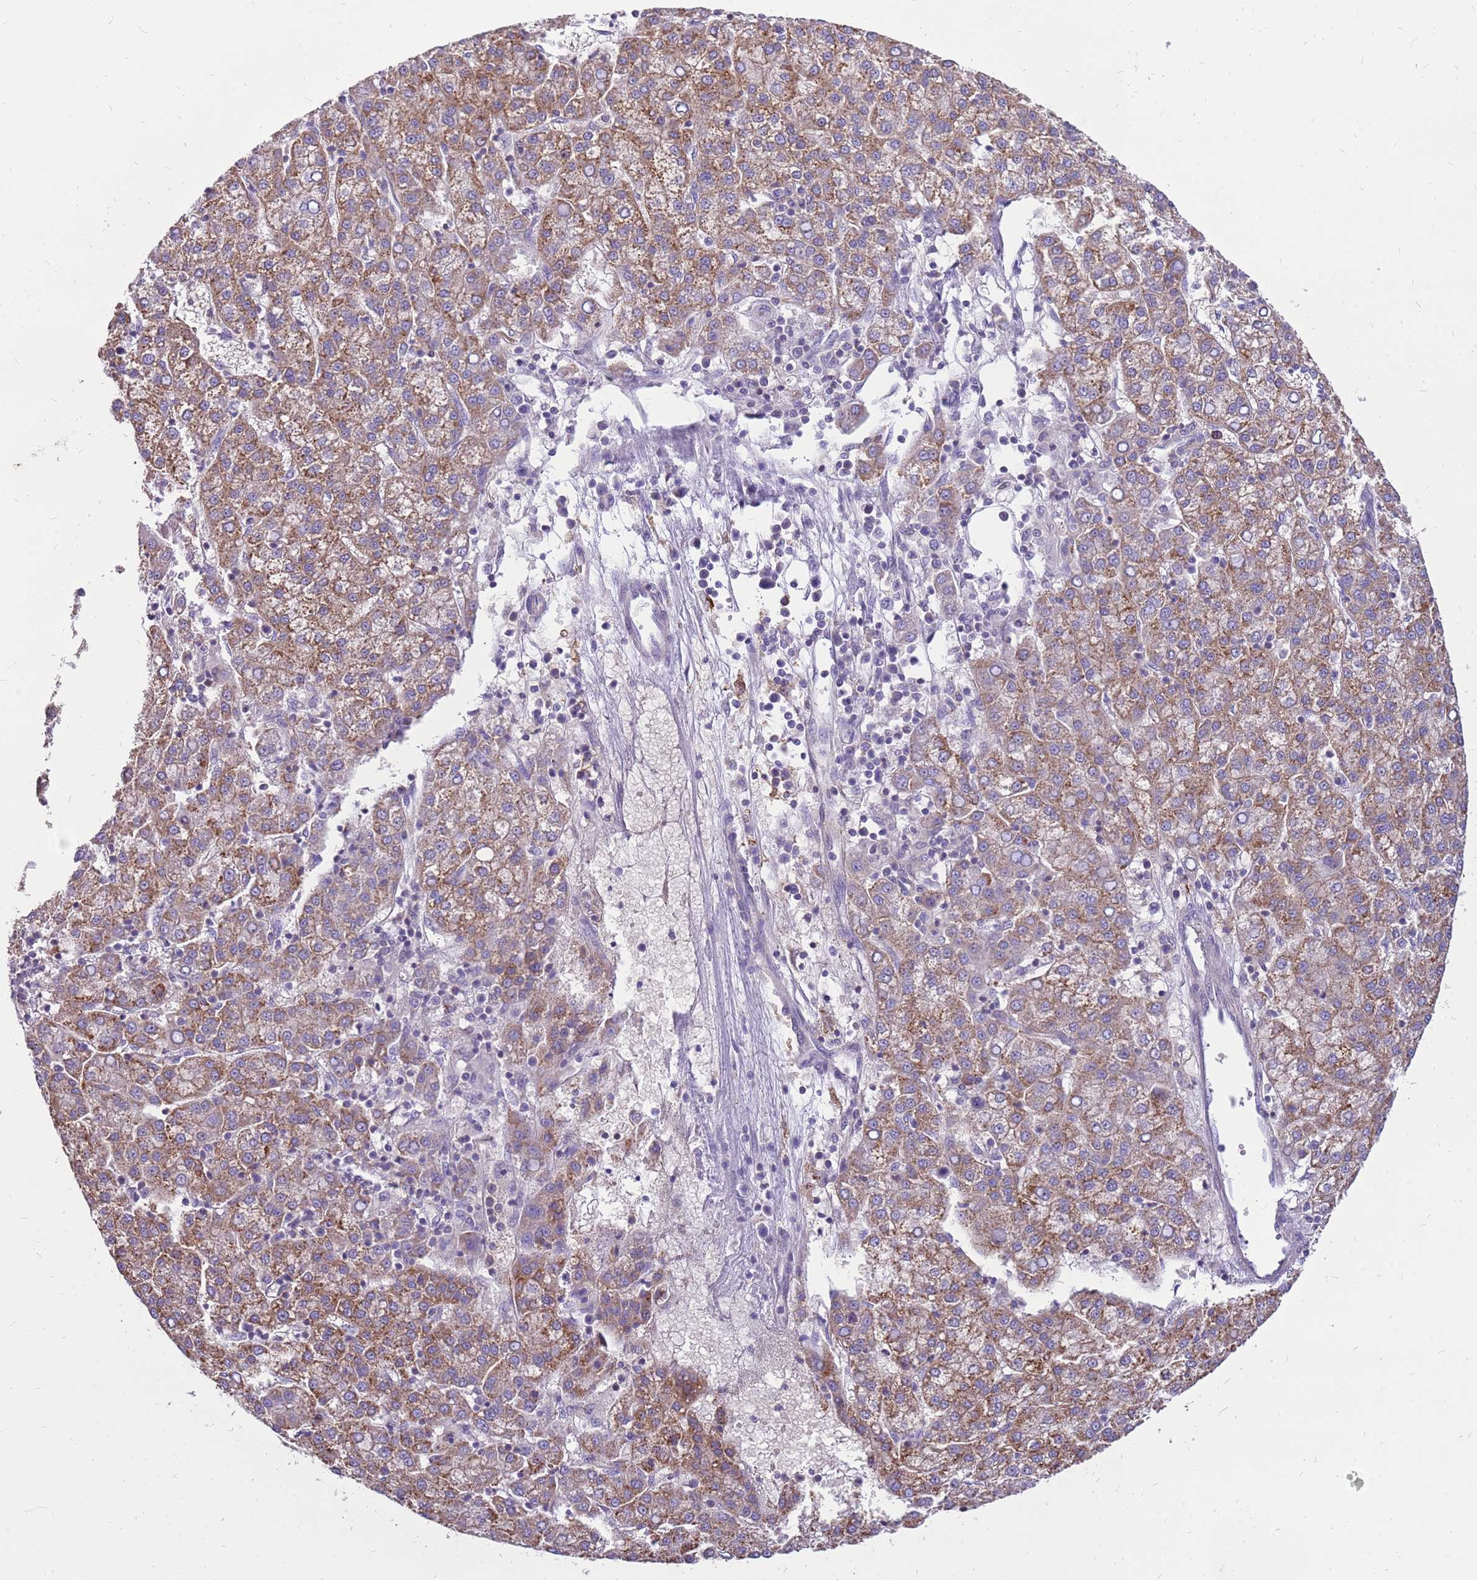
{"staining": {"intensity": "moderate", "quantity": ">75%", "location": "cytoplasmic/membranous"}, "tissue": "liver cancer", "cell_type": "Tumor cells", "image_type": "cancer", "snomed": [{"axis": "morphology", "description": "Carcinoma, Hepatocellular, NOS"}, {"axis": "topography", "description": "Liver"}], "caption": "Tumor cells exhibit medium levels of moderate cytoplasmic/membranous positivity in about >75% of cells in hepatocellular carcinoma (liver).", "gene": "WDR90", "patient": {"sex": "female", "age": 58}}